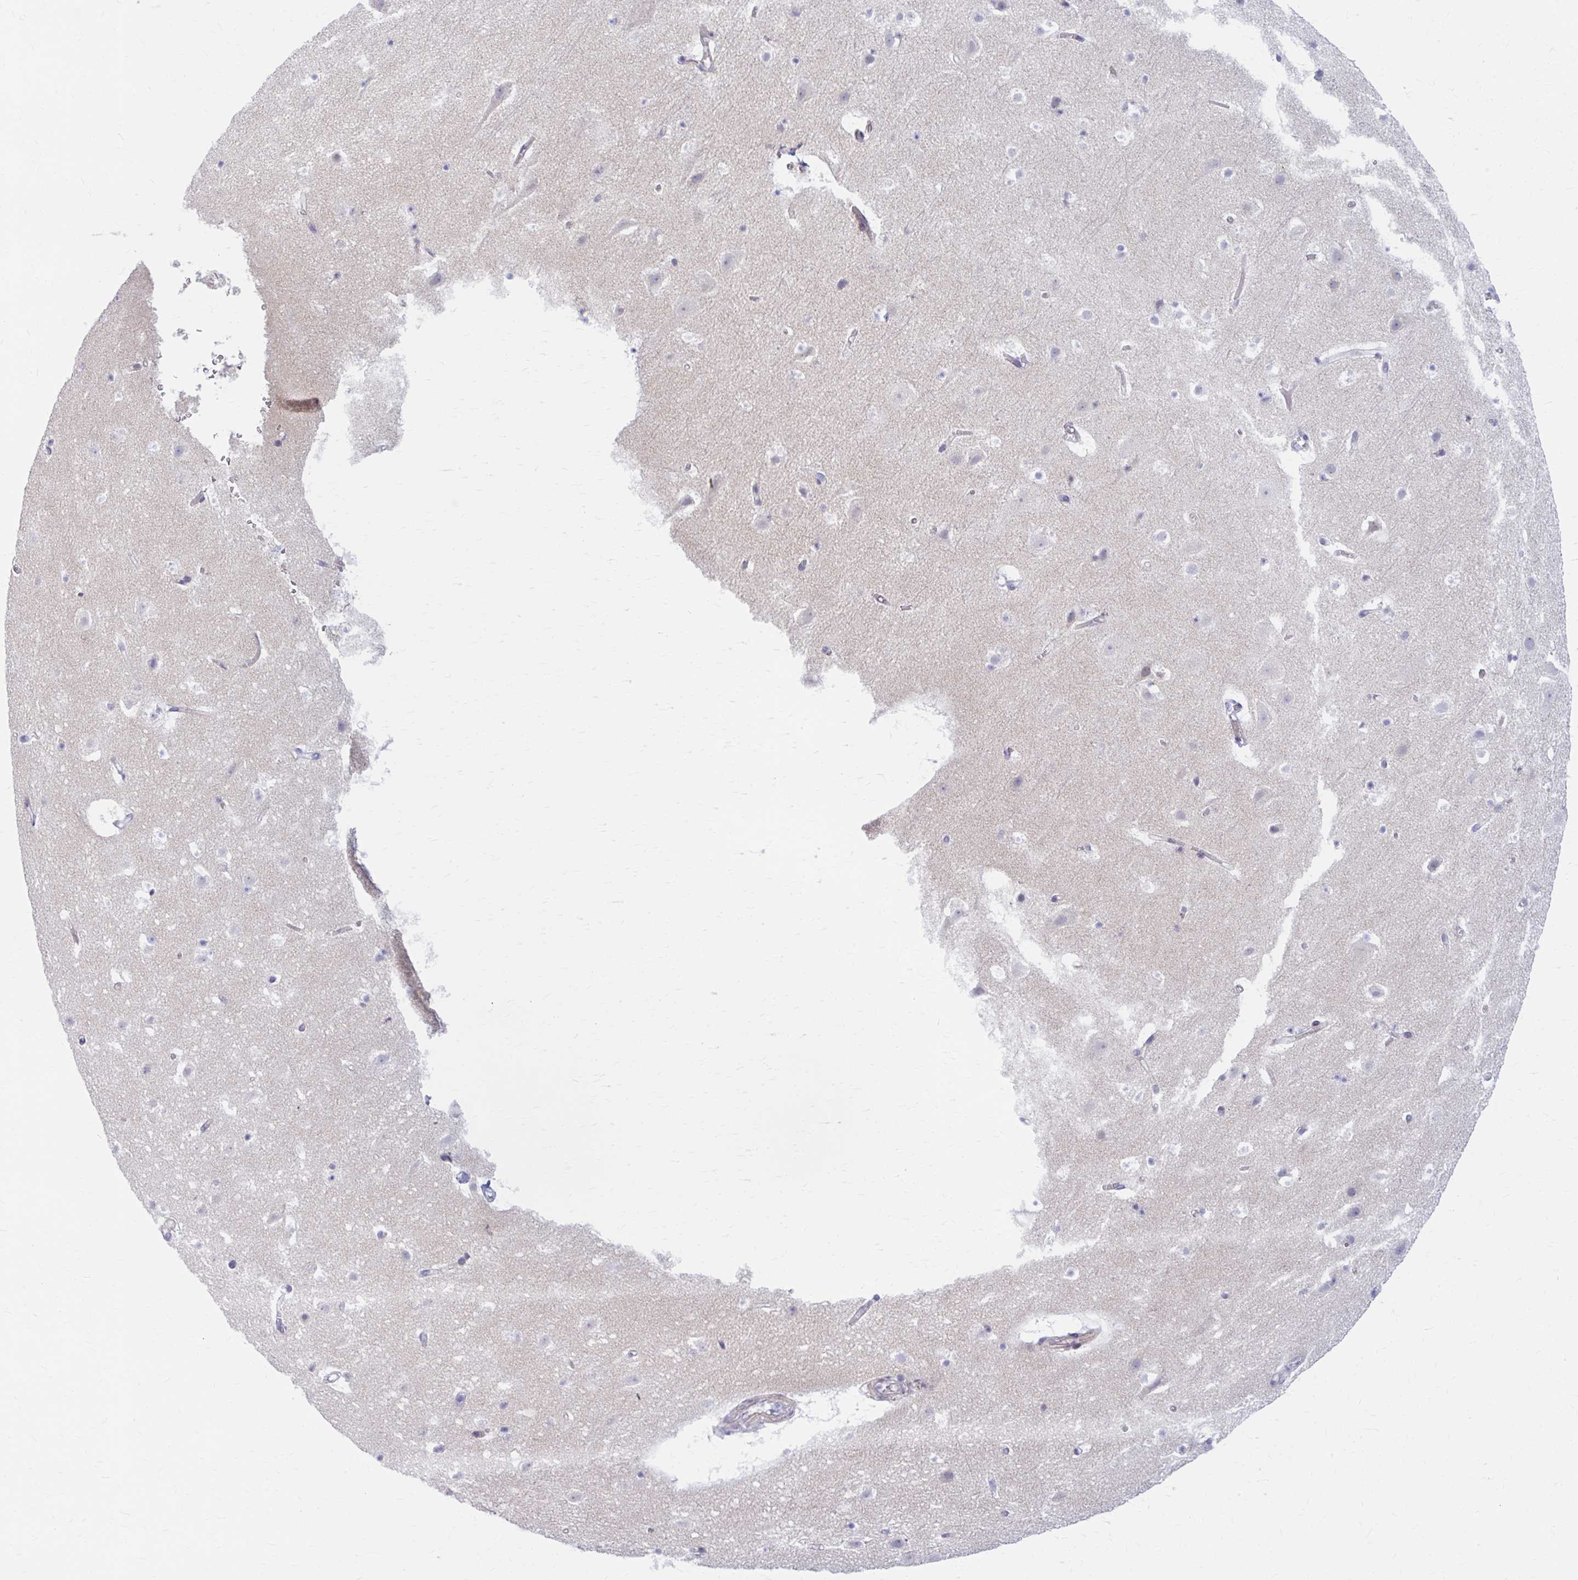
{"staining": {"intensity": "negative", "quantity": "none", "location": "none"}, "tissue": "cerebral cortex", "cell_type": "Endothelial cells", "image_type": "normal", "snomed": [{"axis": "morphology", "description": "Normal tissue, NOS"}, {"axis": "topography", "description": "Cerebral cortex"}], "caption": "Photomicrograph shows no significant protein positivity in endothelial cells of unremarkable cerebral cortex.", "gene": "RADIL", "patient": {"sex": "female", "age": 42}}